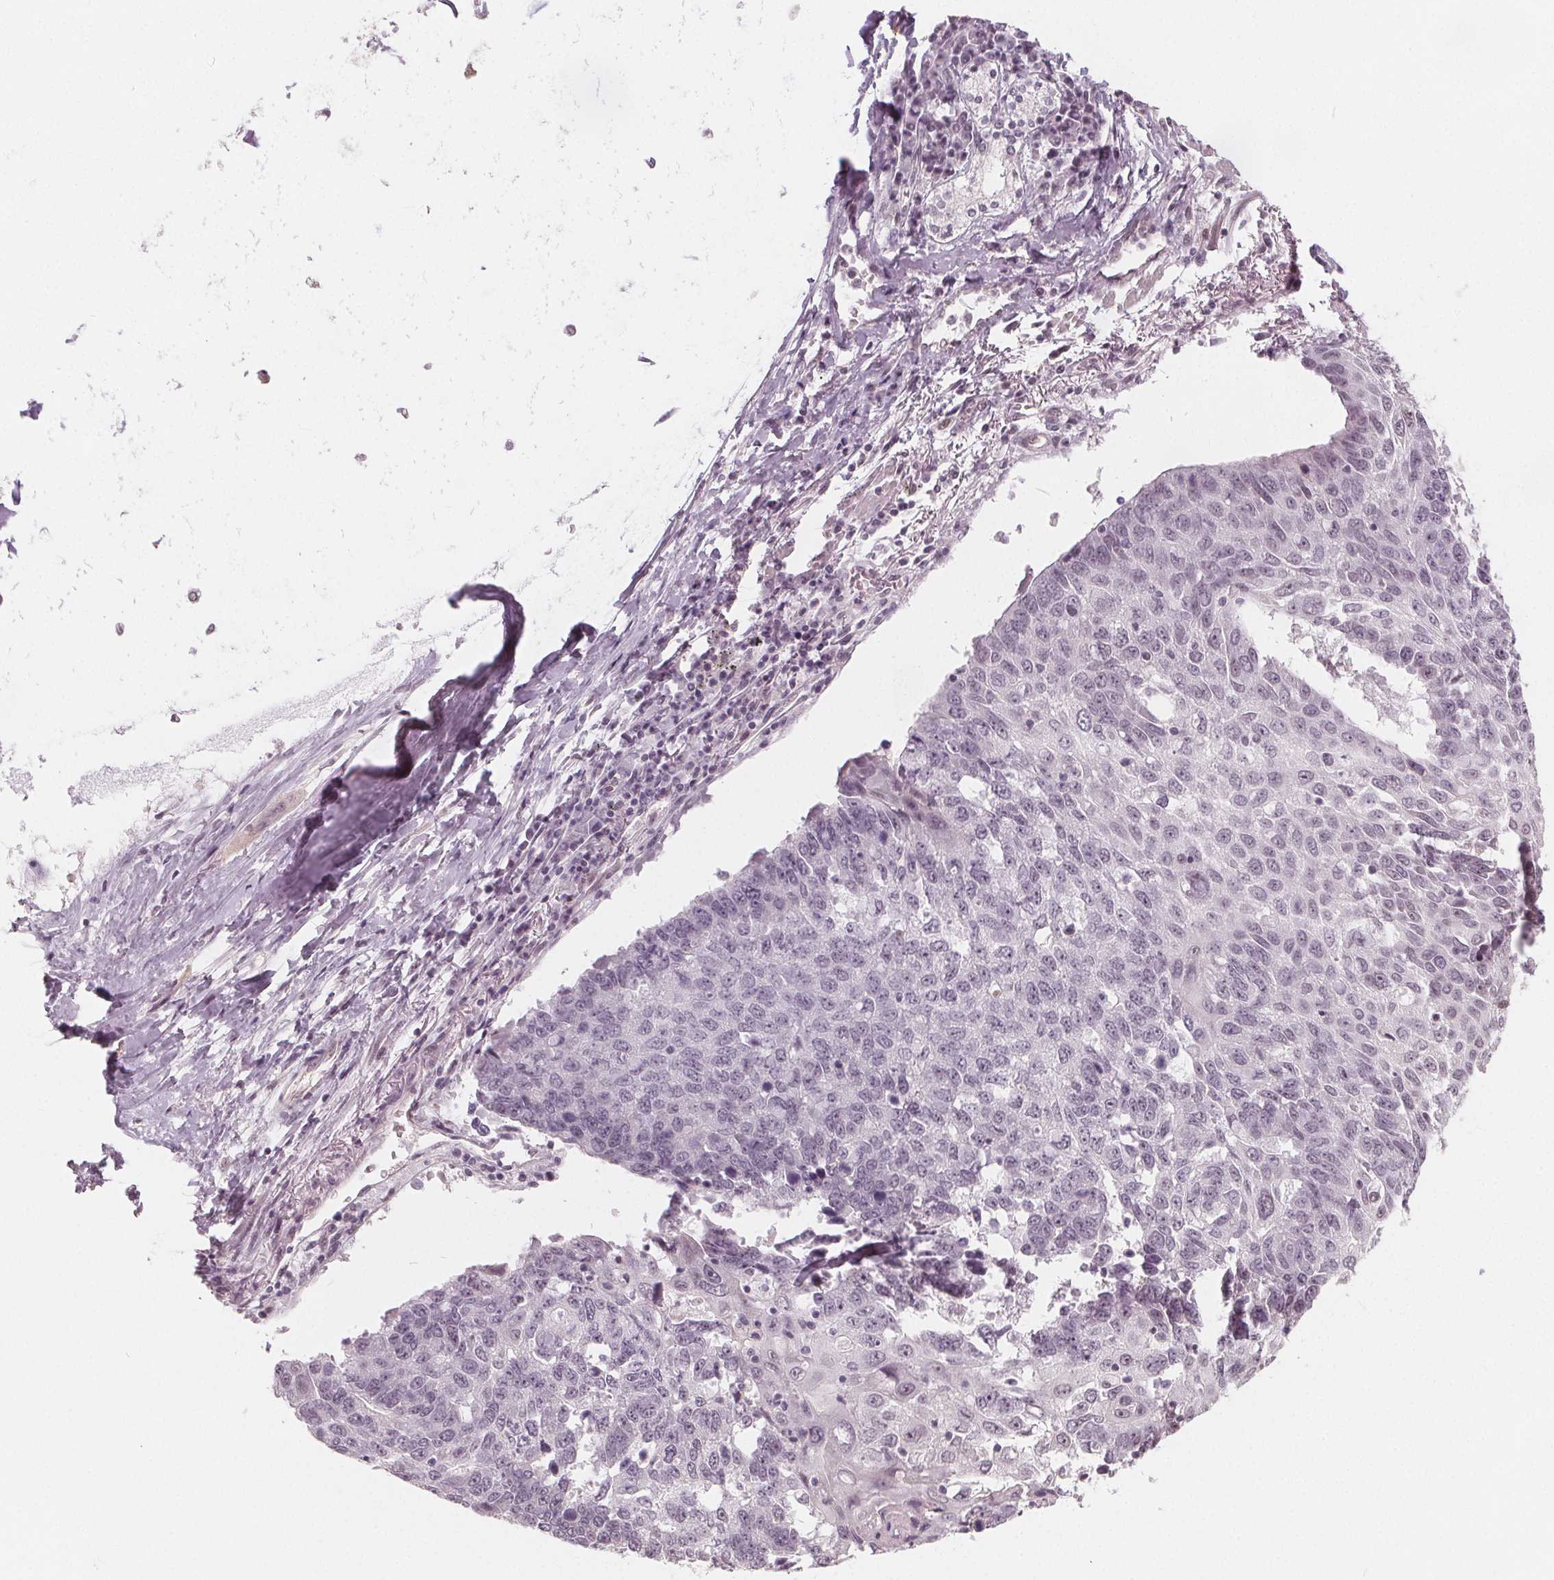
{"staining": {"intensity": "negative", "quantity": "none", "location": "none"}, "tissue": "lung cancer", "cell_type": "Tumor cells", "image_type": "cancer", "snomed": [{"axis": "morphology", "description": "Squamous cell carcinoma, NOS"}, {"axis": "topography", "description": "Lung"}], "caption": "Immunohistochemical staining of squamous cell carcinoma (lung) reveals no significant positivity in tumor cells. Nuclei are stained in blue.", "gene": "NUP210L", "patient": {"sex": "male", "age": 73}}